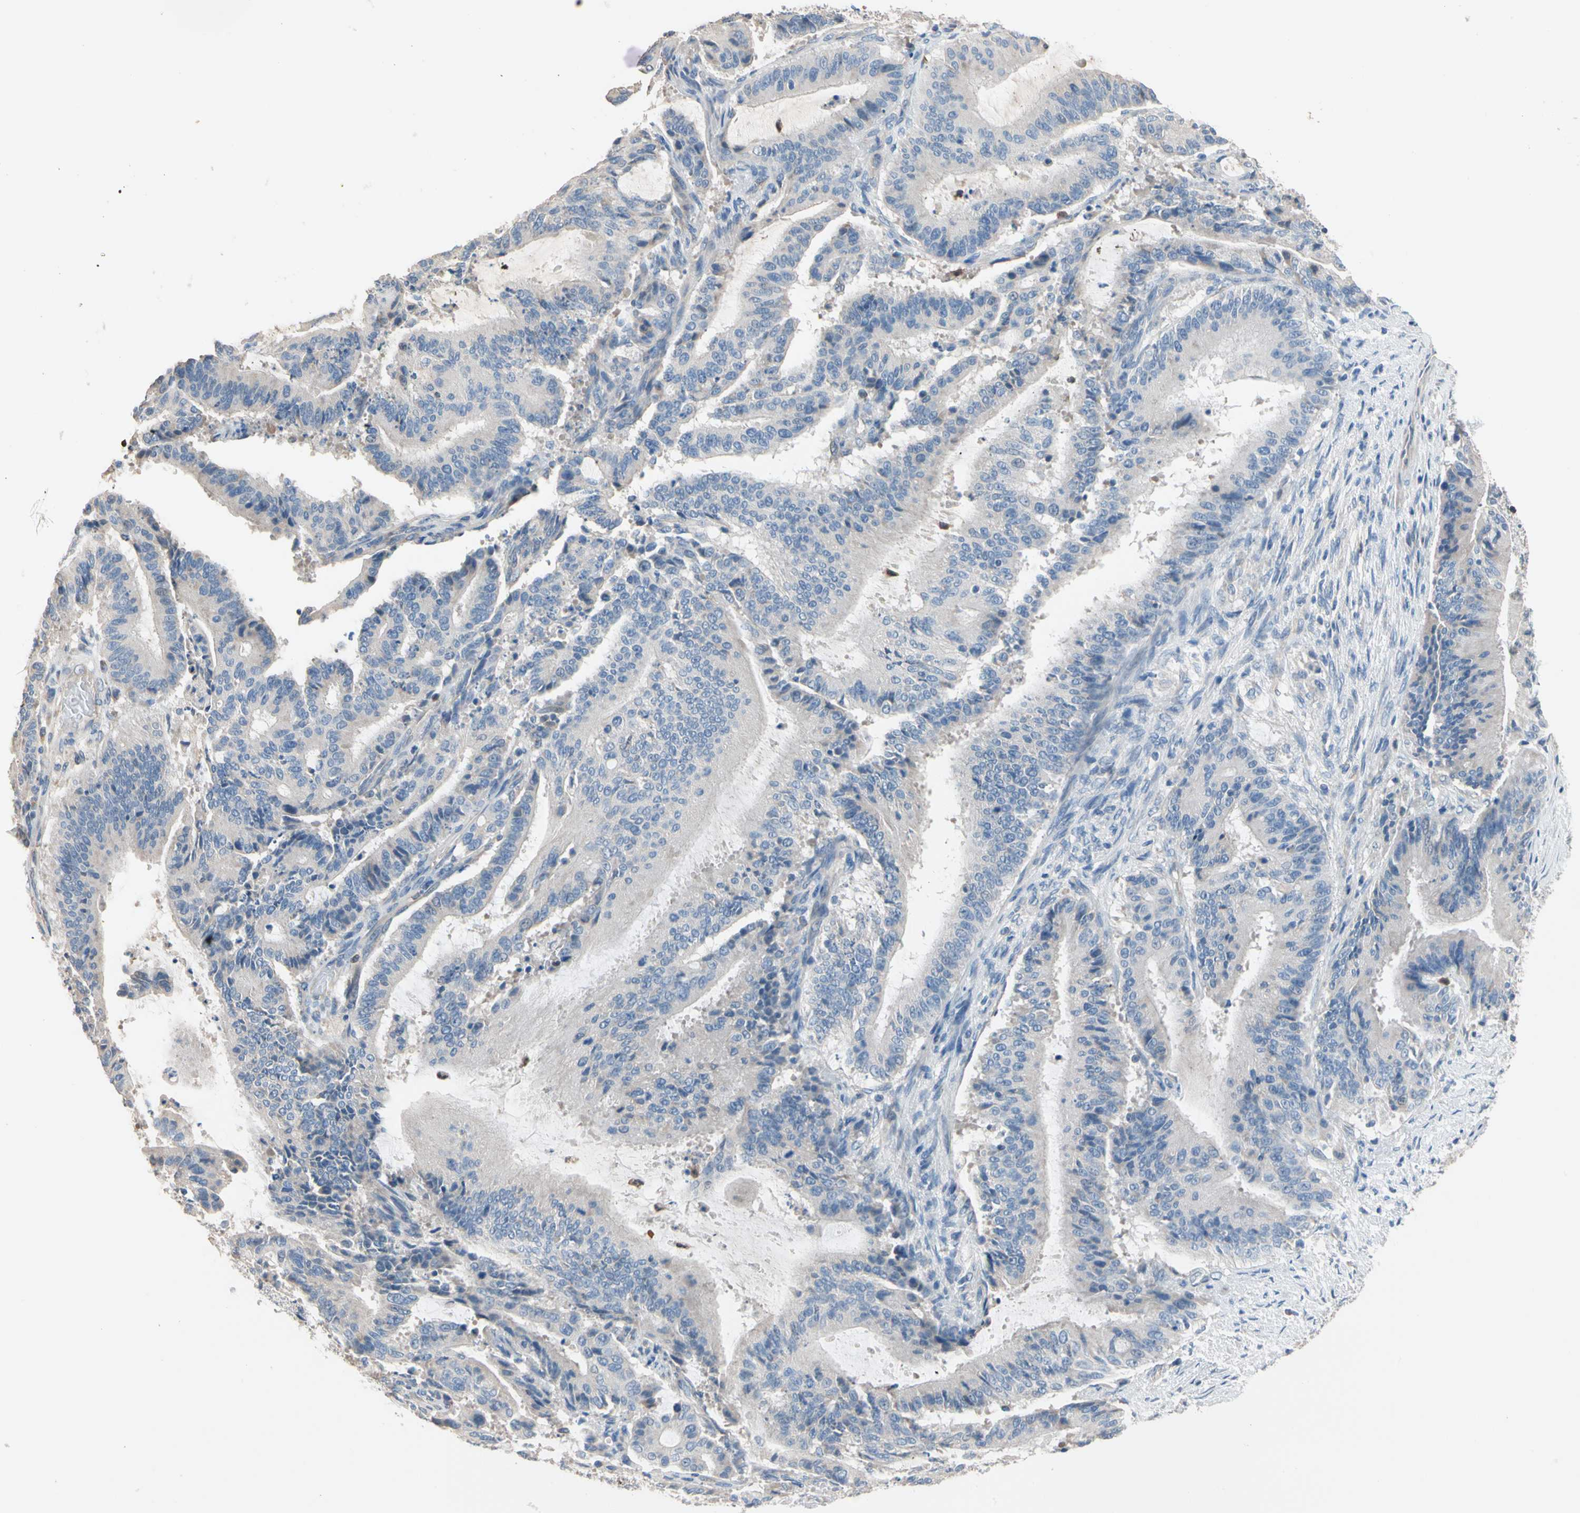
{"staining": {"intensity": "negative", "quantity": "none", "location": "none"}, "tissue": "liver cancer", "cell_type": "Tumor cells", "image_type": "cancer", "snomed": [{"axis": "morphology", "description": "Cholangiocarcinoma"}, {"axis": "topography", "description": "Liver"}], "caption": "There is no significant expression in tumor cells of liver cancer.", "gene": "BBOX1", "patient": {"sex": "female", "age": 73}}